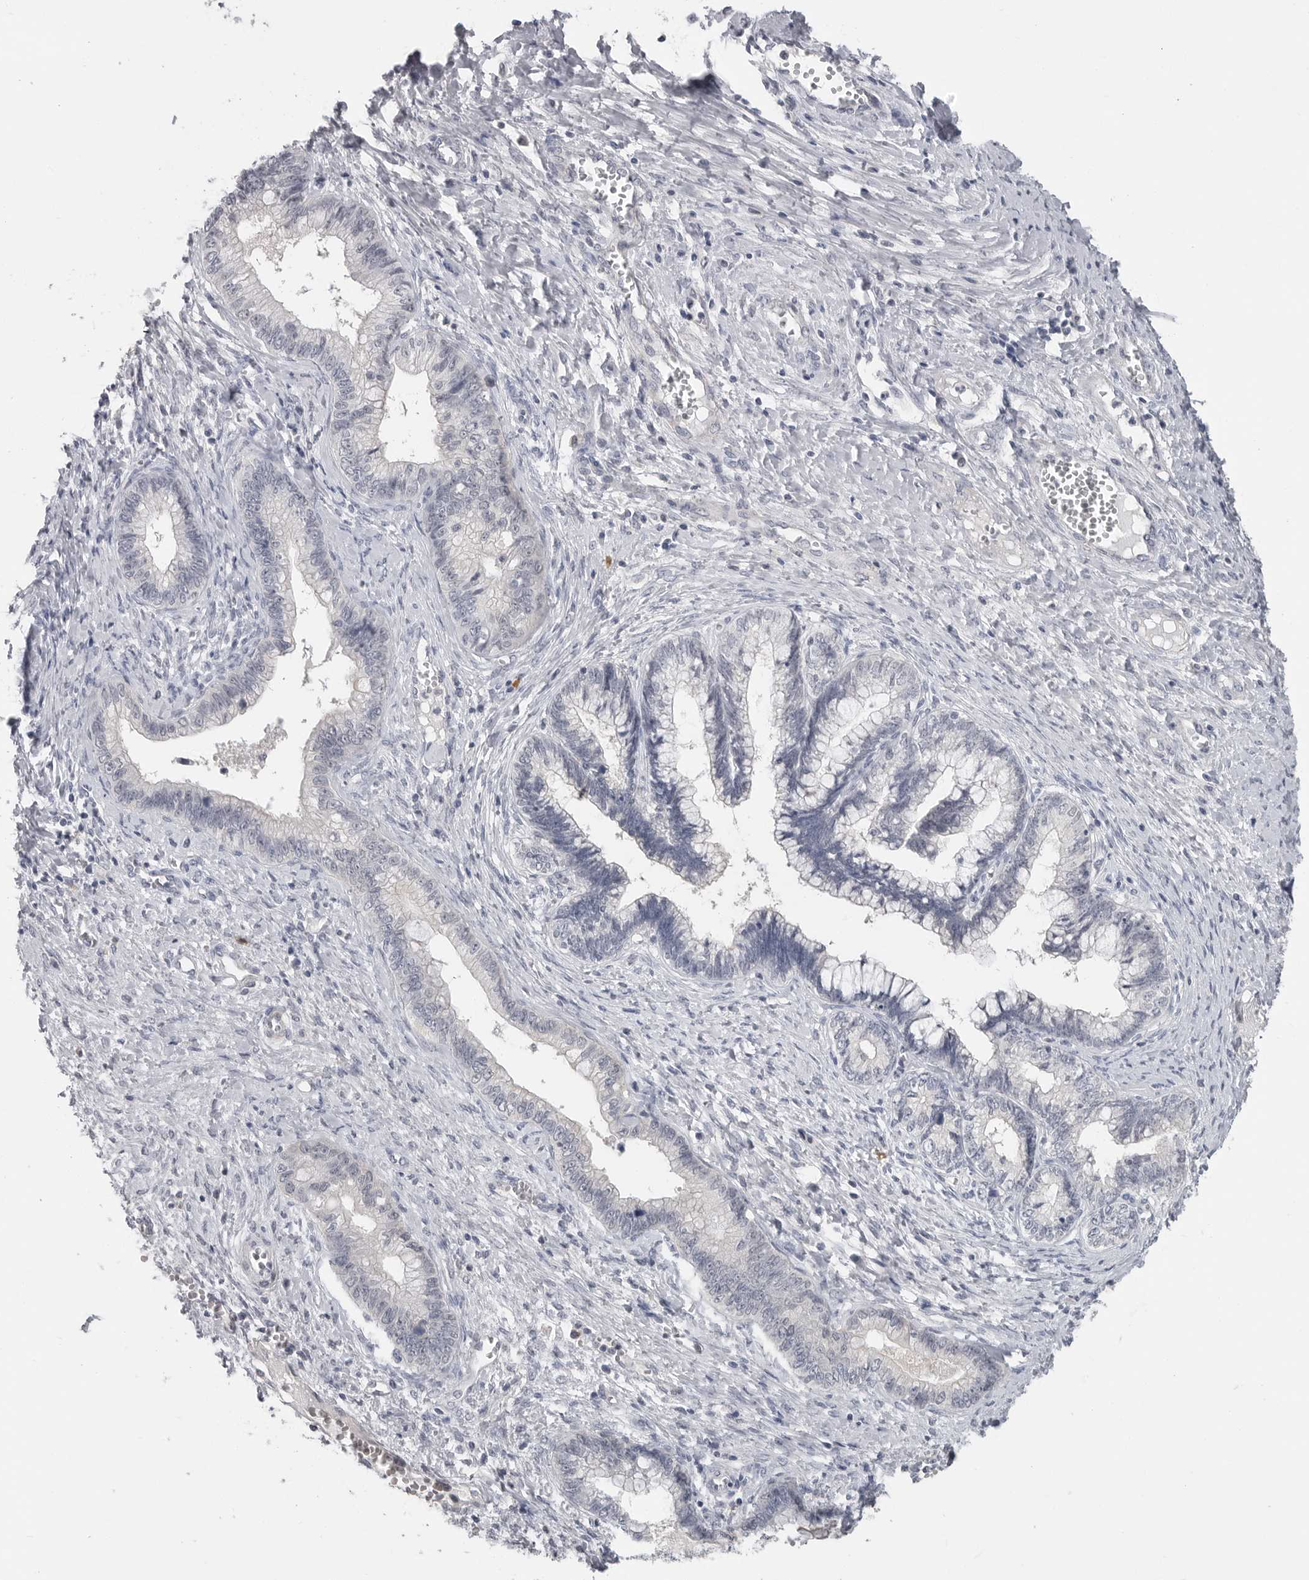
{"staining": {"intensity": "negative", "quantity": "none", "location": "none"}, "tissue": "cervical cancer", "cell_type": "Tumor cells", "image_type": "cancer", "snomed": [{"axis": "morphology", "description": "Adenocarcinoma, NOS"}, {"axis": "topography", "description": "Cervix"}], "caption": "Tumor cells show no significant positivity in cervical cancer (adenocarcinoma).", "gene": "PLEKHF1", "patient": {"sex": "female", "age": 44}}